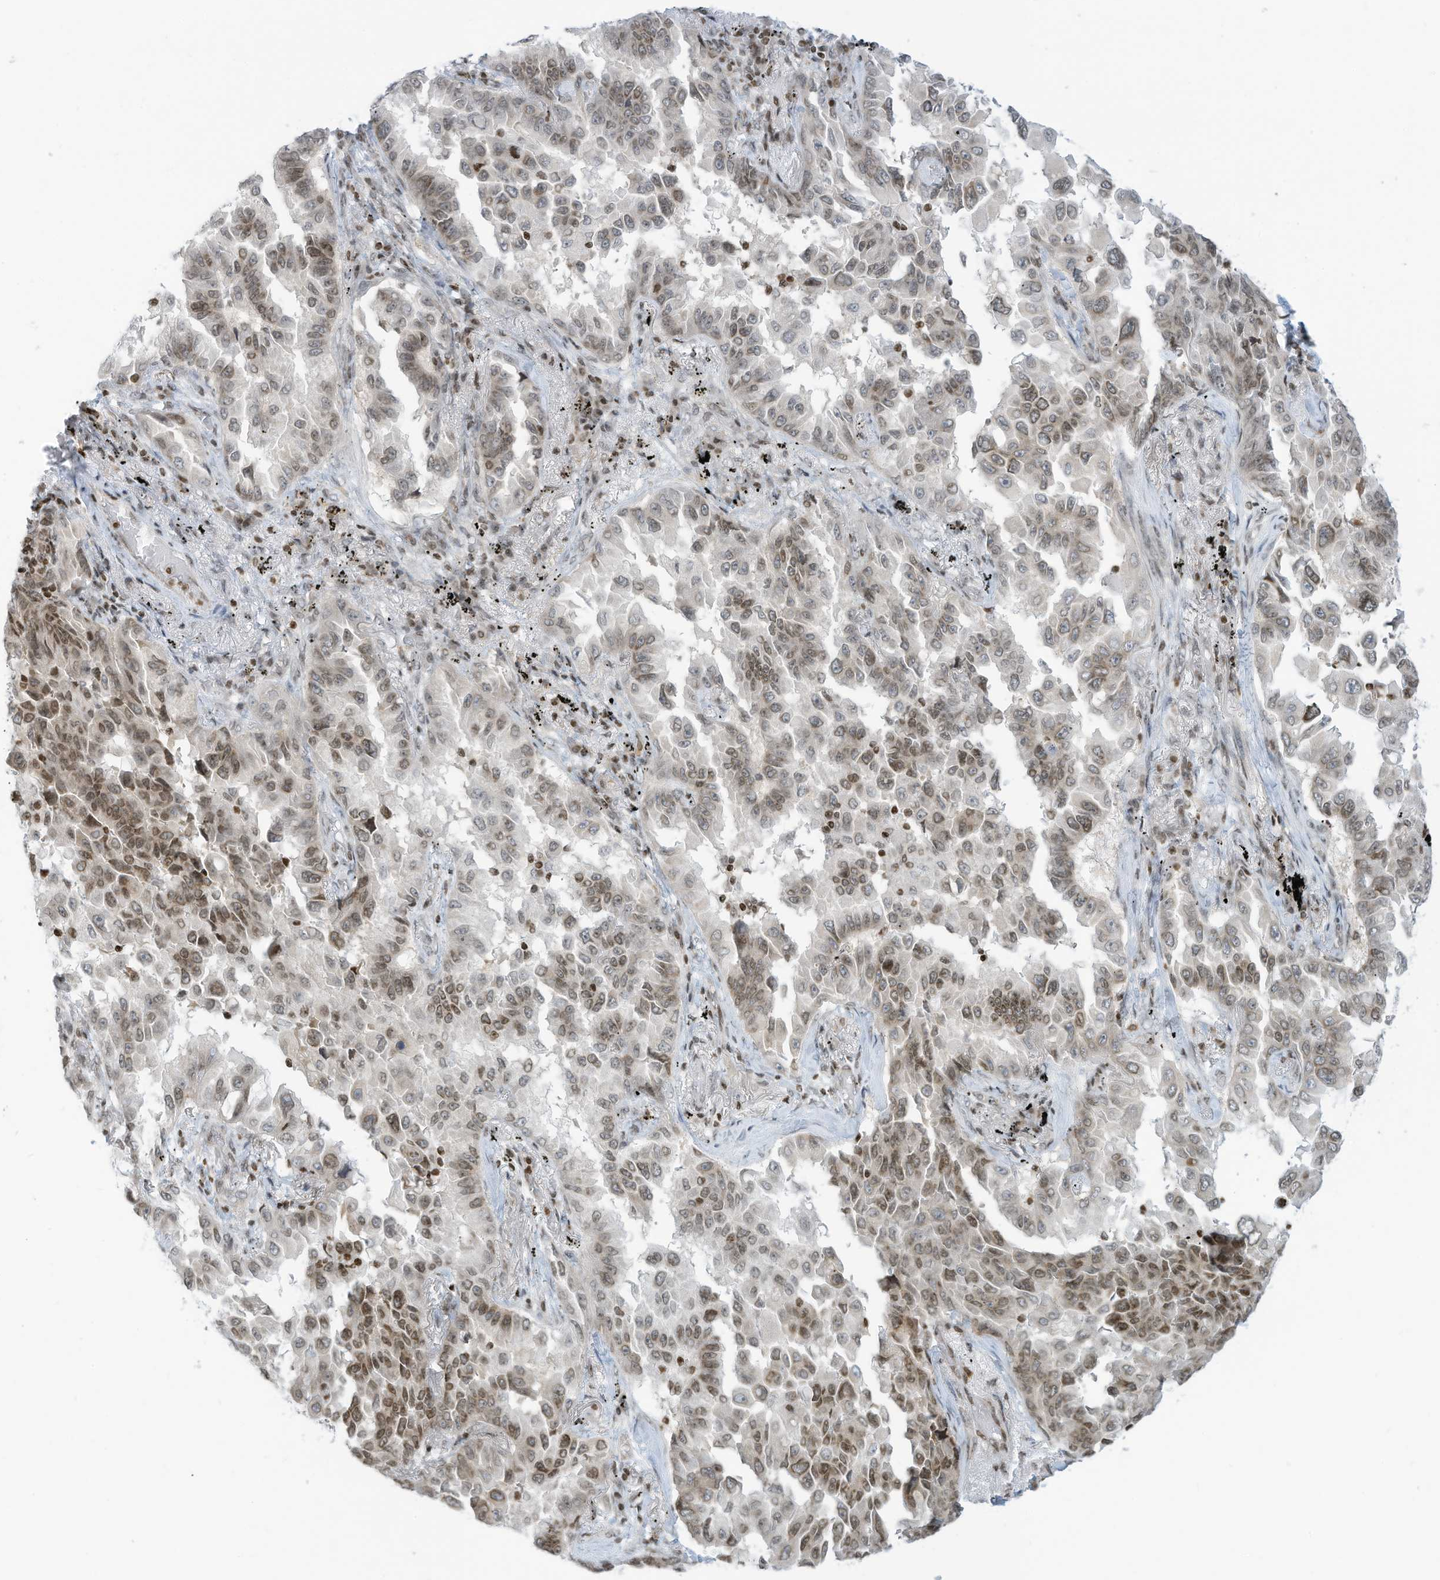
{"staining": {"intensity": "moderate", "quantity": "25%-75%", "location": "nuclear"}, "tissue": "lung cancer", "cell_type": "Tumor cells", "image_type": "cancer", "snomed": [{"axis": "morphology", "description": "Adenocarcinoma, NOS"}, {"axis": "topography", "description": "Lung"}], "caption": "An image showing moderate nuclear expression in about 25%-75% of tumor cells in lung adenocarcinoma, as visualized by brown immunohistochemical staining.", "gene": "ADI1", "patient": {"sex": "female", "age": 67}}